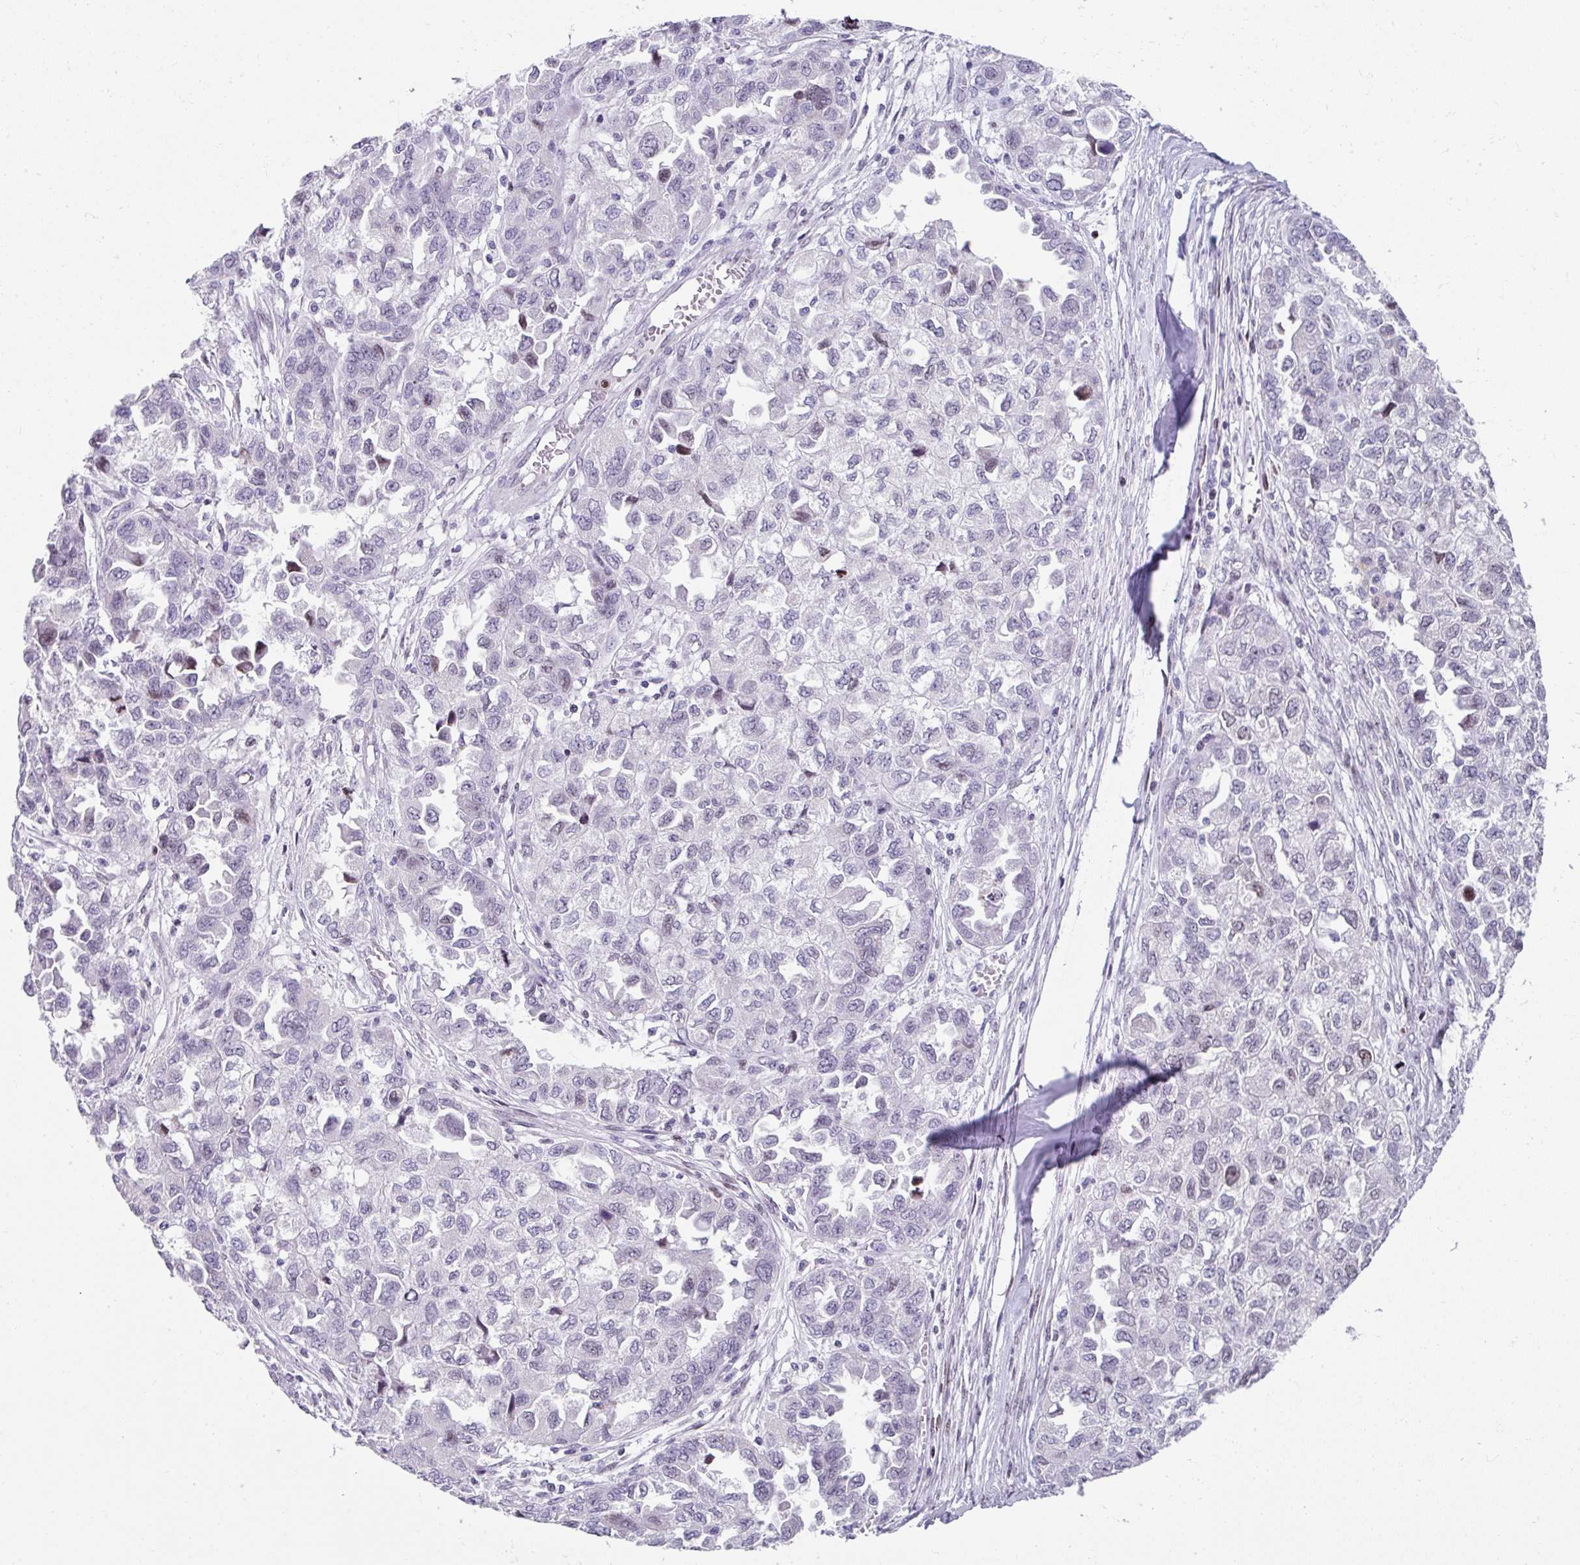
{"staining": {"intensity": "weak", "quantity": "<25%", "location": "nuclear"}, "tissue": "ovarian cancer", "cell_type": "Tumor cells", "image_type": "cancer", "snomed": [{"axis": "morphology", "description": "Cystadenocarcinoma, serous, NOS"}, {"axis": "topography", "description": "Ovary"}], "caption": "DAB (3,3'-diaminobenzidine) immunohistochemical staining of human ovarian cancer (serous cystadenocarcinoma) displays no significant staining in tumor cells.", "gene": "TCF3", "patient": {"sex": "female", "age": 84}}